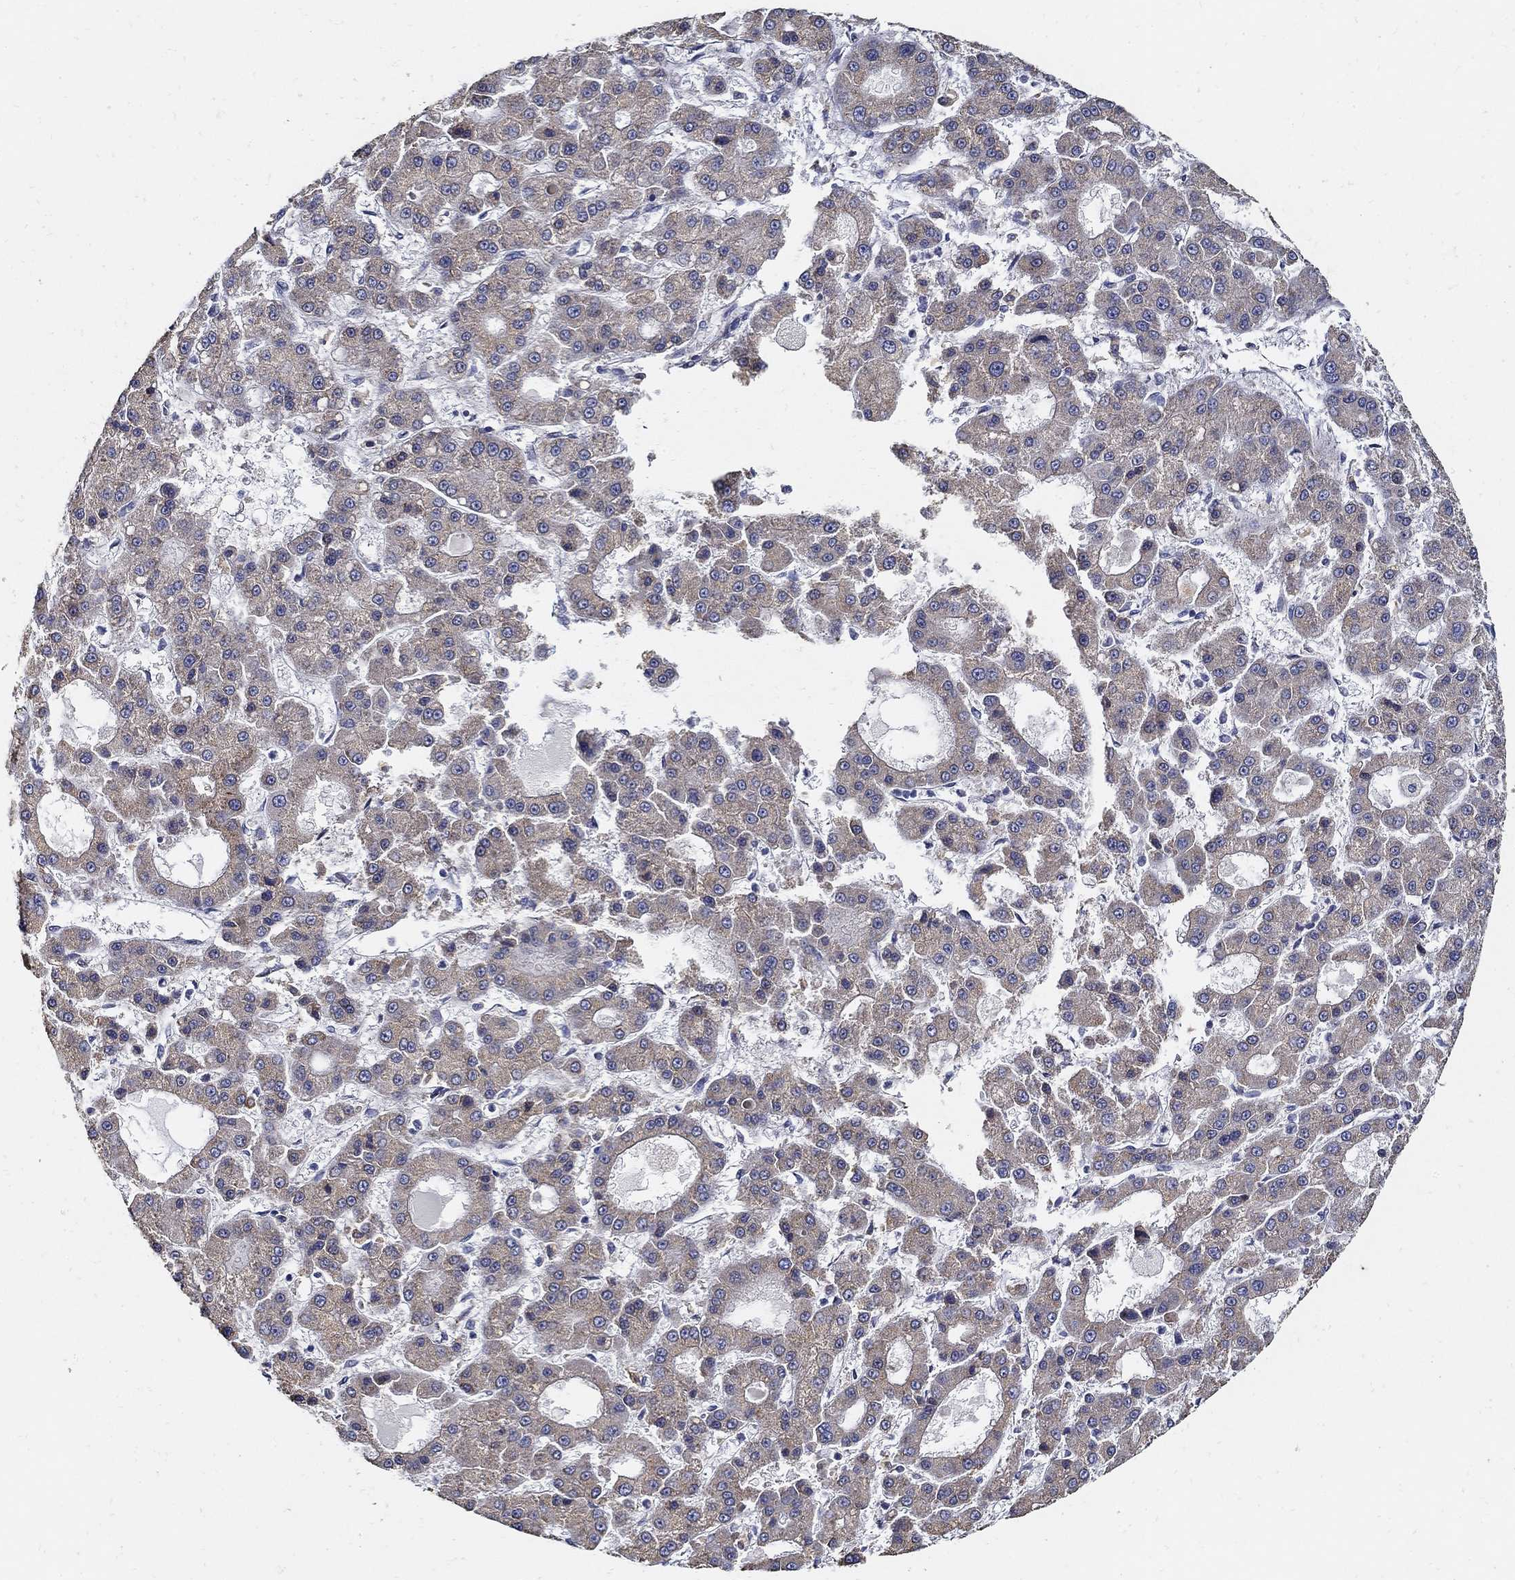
{"staining": {"intensity": "weak", "quantity": "25%-75%", "location": "cytoplasmic/membranous"}, "tissue": "liver cancer", "cell_type": "Tumor cells", "image_type": "cancer", "snomed": [{"axis": "morphology", "description": "Carcinoma, Hepatocellular, NOS"}, {"axis": "topography", "description": "Liver"}], "caption": "Immunohistochemistry (IHC) histopathology image of hepatocellular carcinoma (liver) stained for a protein (brown), which exhibits low levels of weak cytoplasmic/membranous expression in about 25%-75% of tumor cells.", "gene": "EMILIN3", "patient": {"sex": "male", "age": 70}}